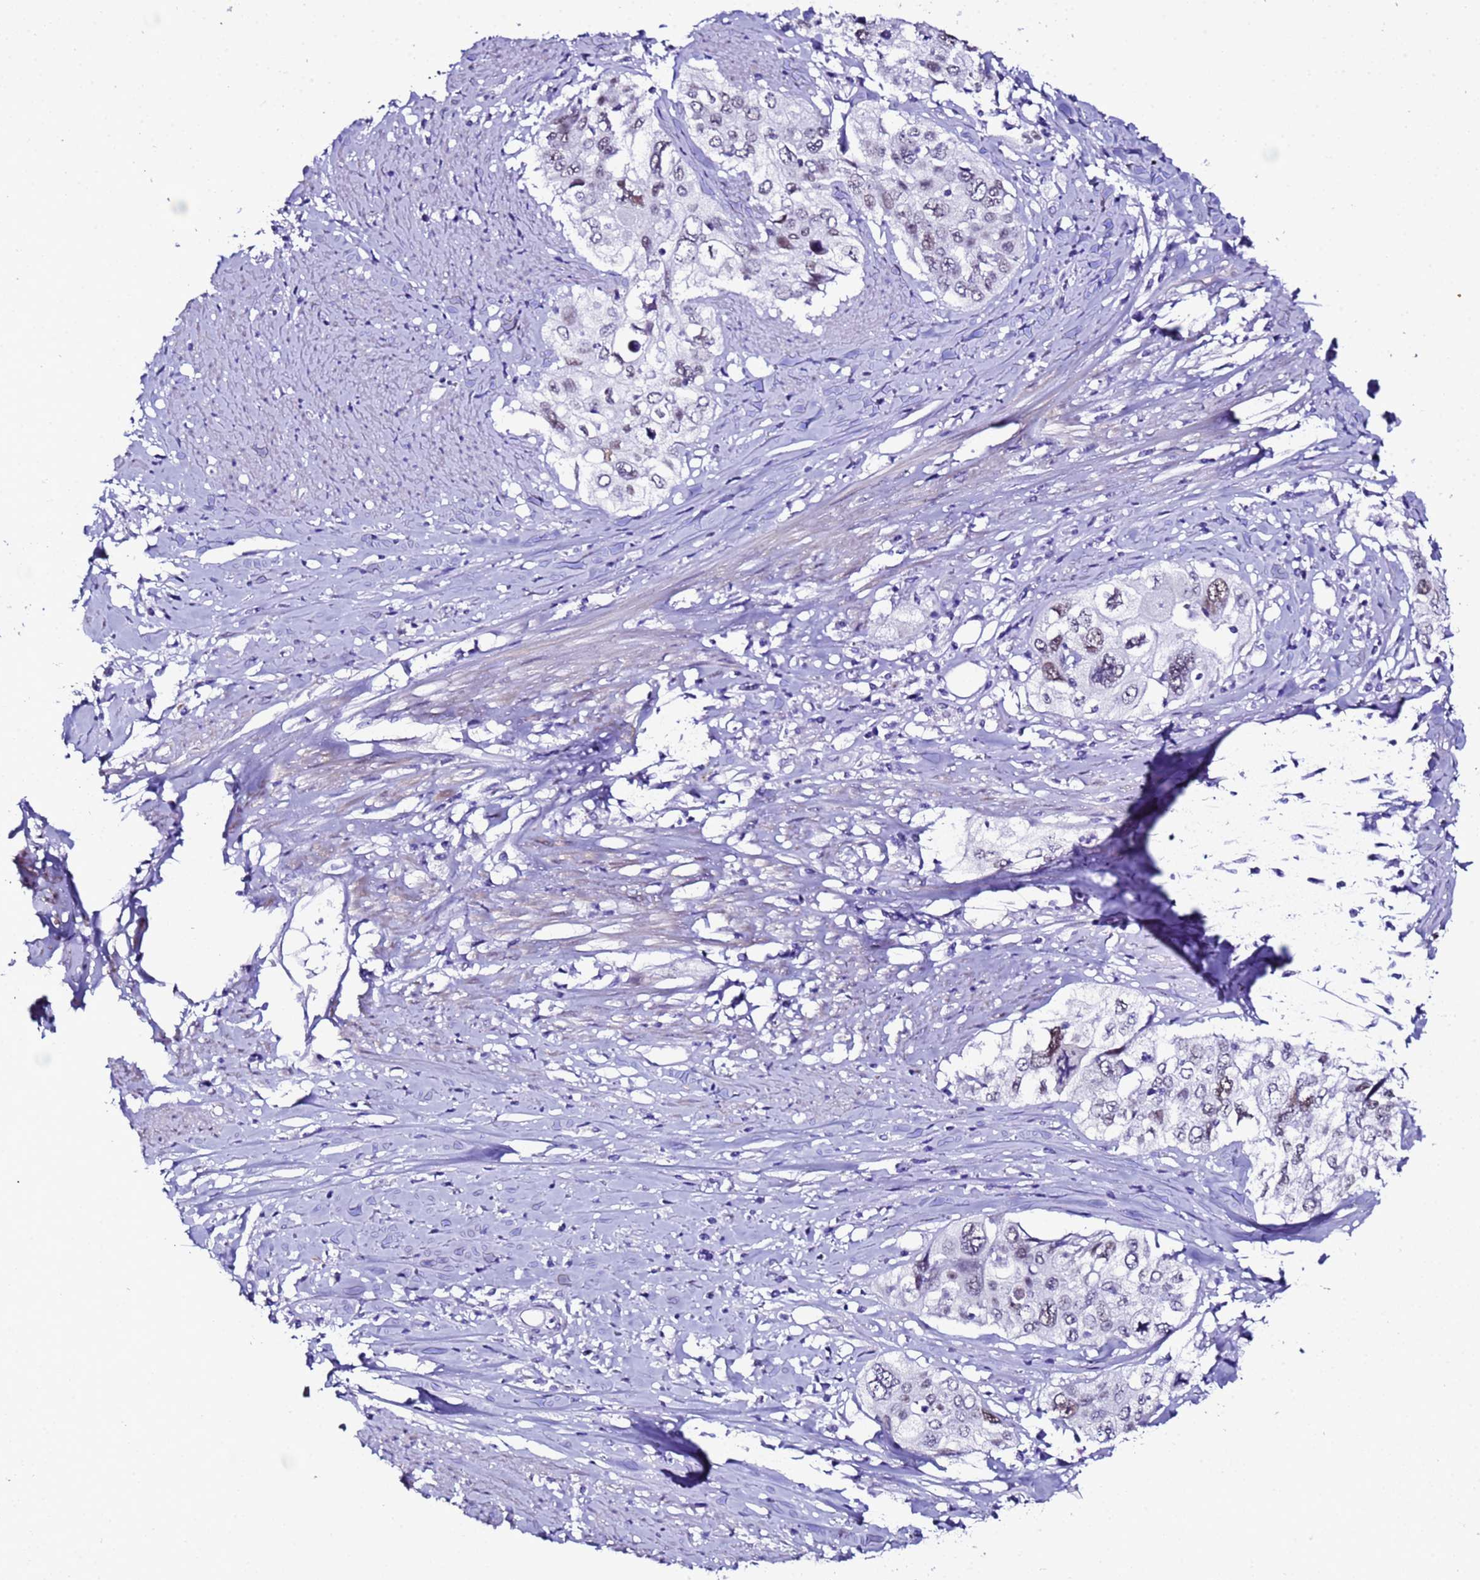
{"staining": {"intensity": "moderate", "quantity": "<25%", "location": "nuclear"}, "tissue": "cervical cancer", "cell_type": "Tumor cells", "image_type": "cancer", "snomed": [{"axis": "morphology", "description": "Squamous cell carcinoma, NOS"}, {"axis": "topography", "description": "Cervix"}], "caption": "Cervical squamous cell carcinoma stained with DAB (3,3'-diaminobenzidine) immunohistochemistry shows low levels of moderate nuclear positivity in approximately <25% of tumor cells. Using DAB (brown) and hematoxylin (blue) stains, captured at high magnification using brightfield microscopy.", "gene": "BCL7A", "patient": {"sex": "female", "age": 31}}